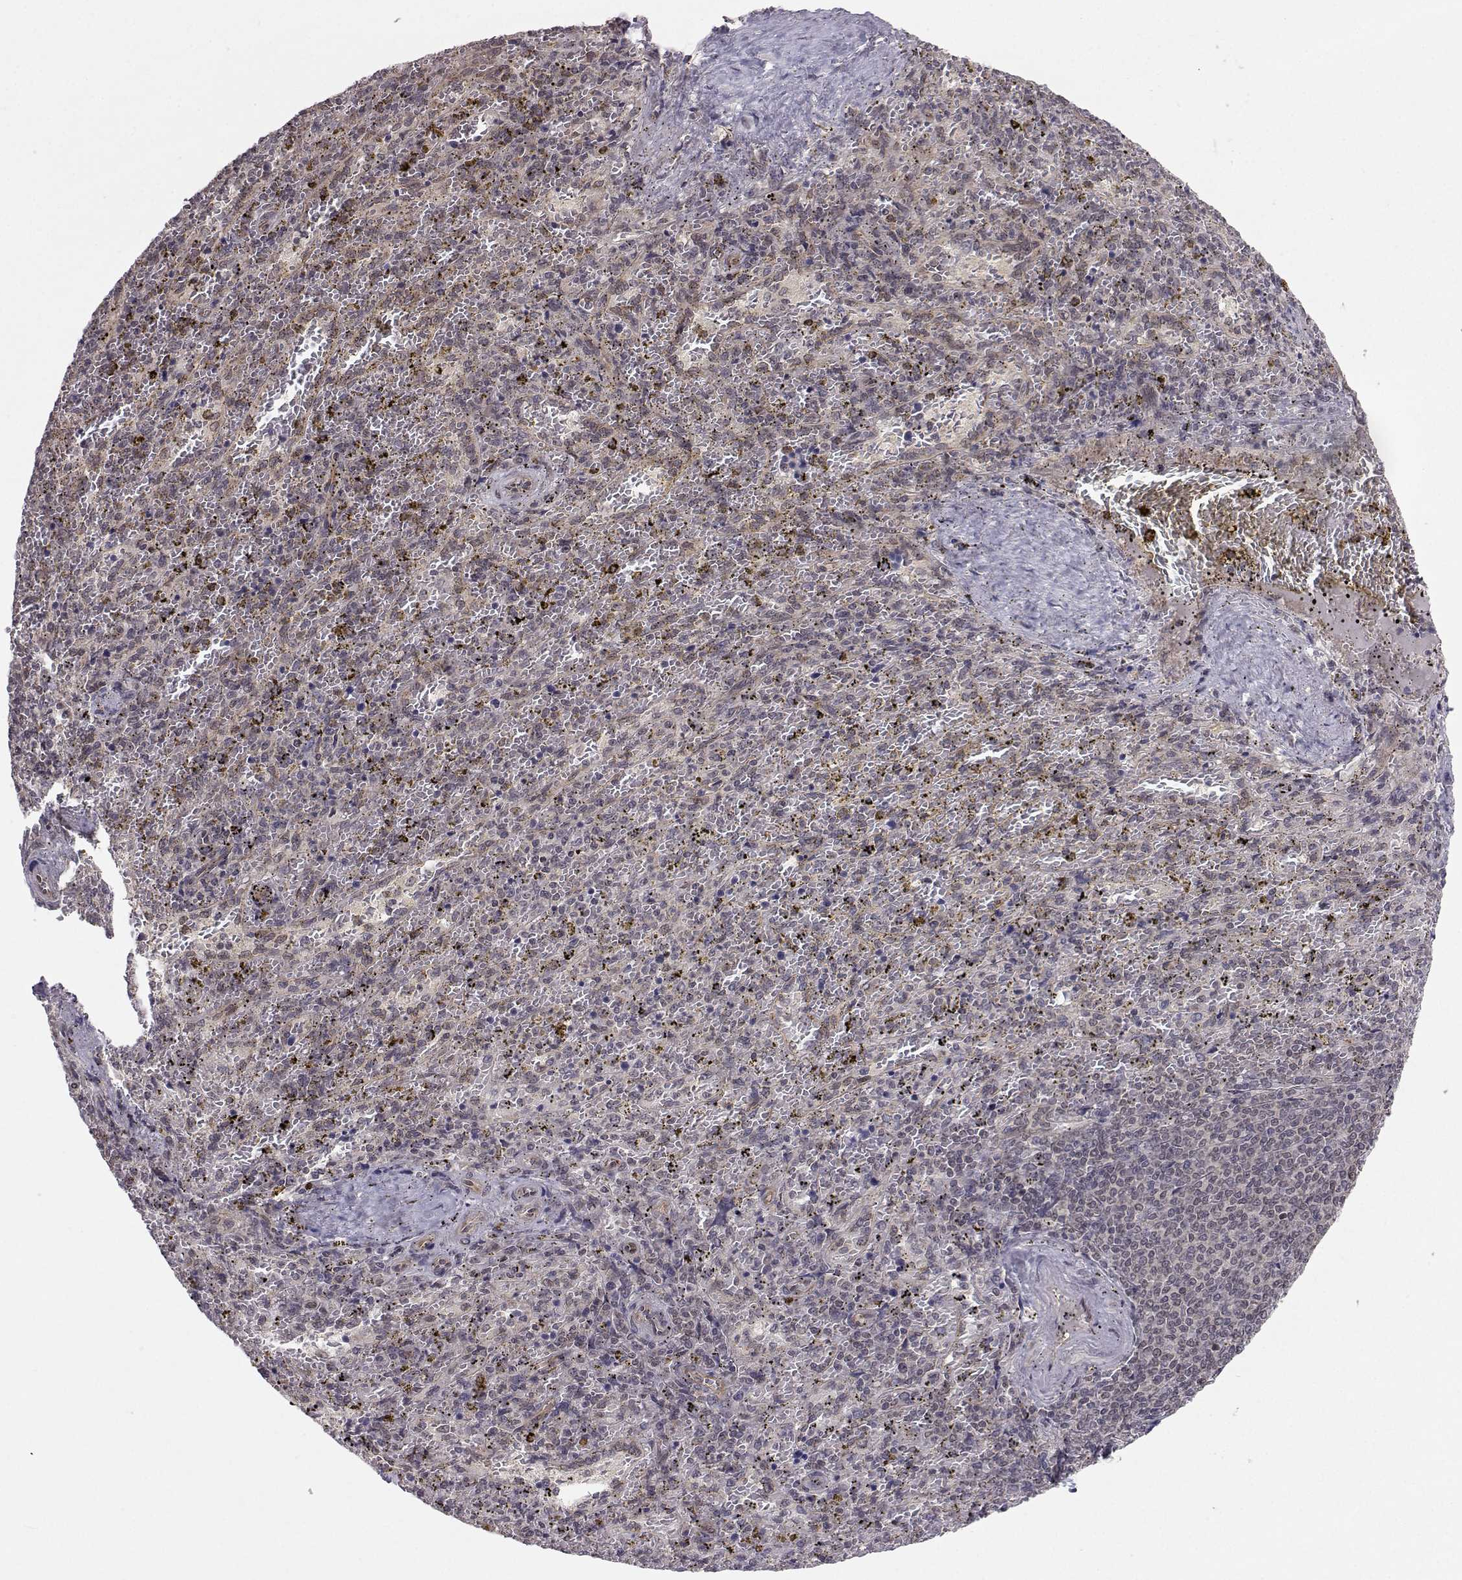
{"staining": {"intensity": "negative", "quantity": "none", "location": "none"}, "tissue": "spleen", "cell_type": "Cells in red pulp", "image_type": "normal", "snomed": [{"axis": "morphology", "description": "Normal tissue, NOS"}, {"axis": "topography", "description": "Spleen"}], "caption": "Human spleen stained for a protein using immunohistochemistry (IHC) demonstrates no staining in cells in red pulp.", "gene": "PKN2", "patient": {"sex": "female", "age": 50}}